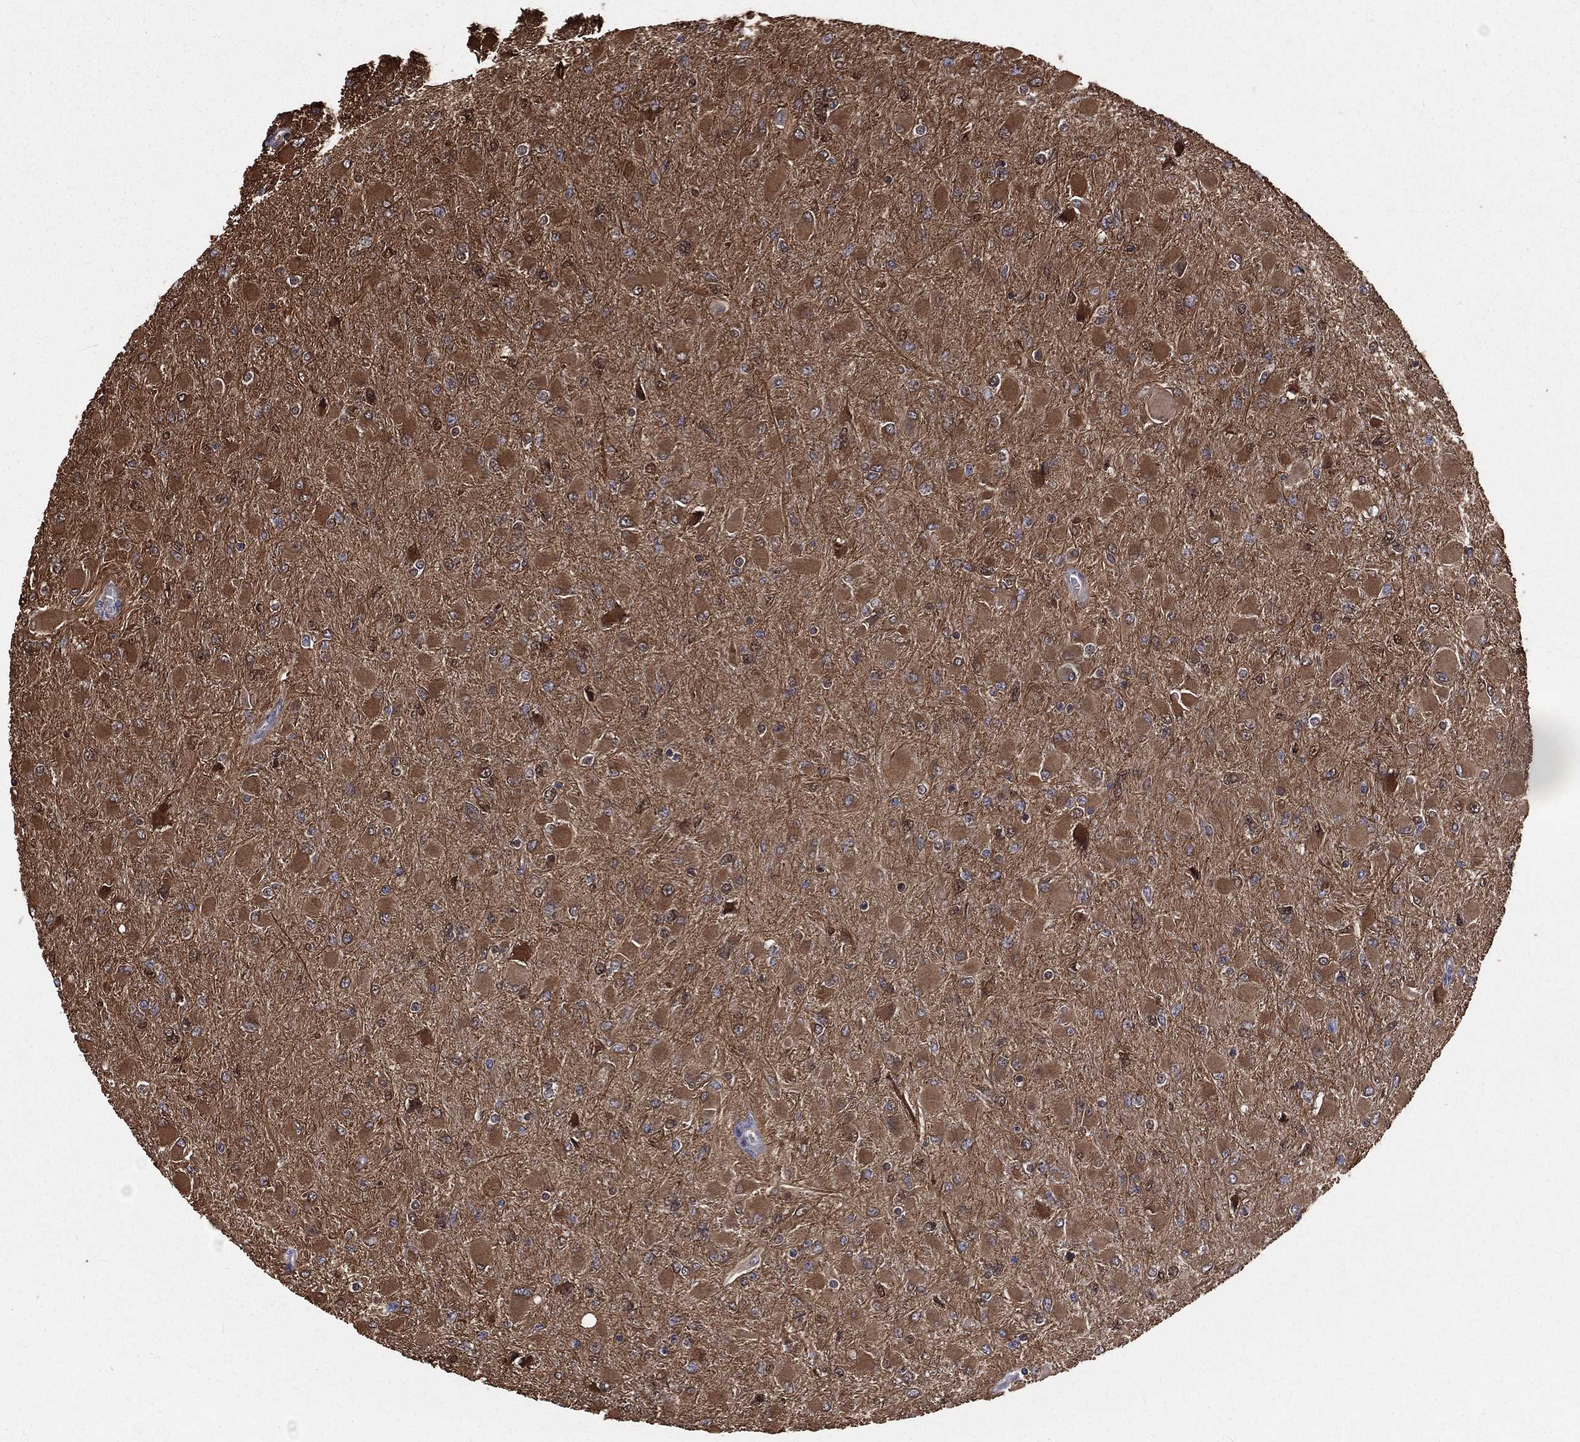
{"staining": {"intensity": "moderate", "quantity": ">75%", "location": "cytoplasmic/membranous"}, "tissue": "glioma", "cell_type": "Tumor cells", "image_type": "cancer", "snomed": [{"axis": "morphology", "description": "Glioma, malignant, High grade"}, {"axis": "topography", "description": "Cerebral cortex"}], "caption": "Immunohistochemistry of high-grade glioma (malignant) reveals medium levels of moderate cytoplasmic/membranous positivity in approximately >75% of tumor cells. (Stains: DAB (3,3'-diaminobenzidine) in brown, nuclei in blue, Microscopy: brightfield microscopy at high magnification).", "gene": "TBC1D2", "patient": {"sex": "female", "age": 36}}